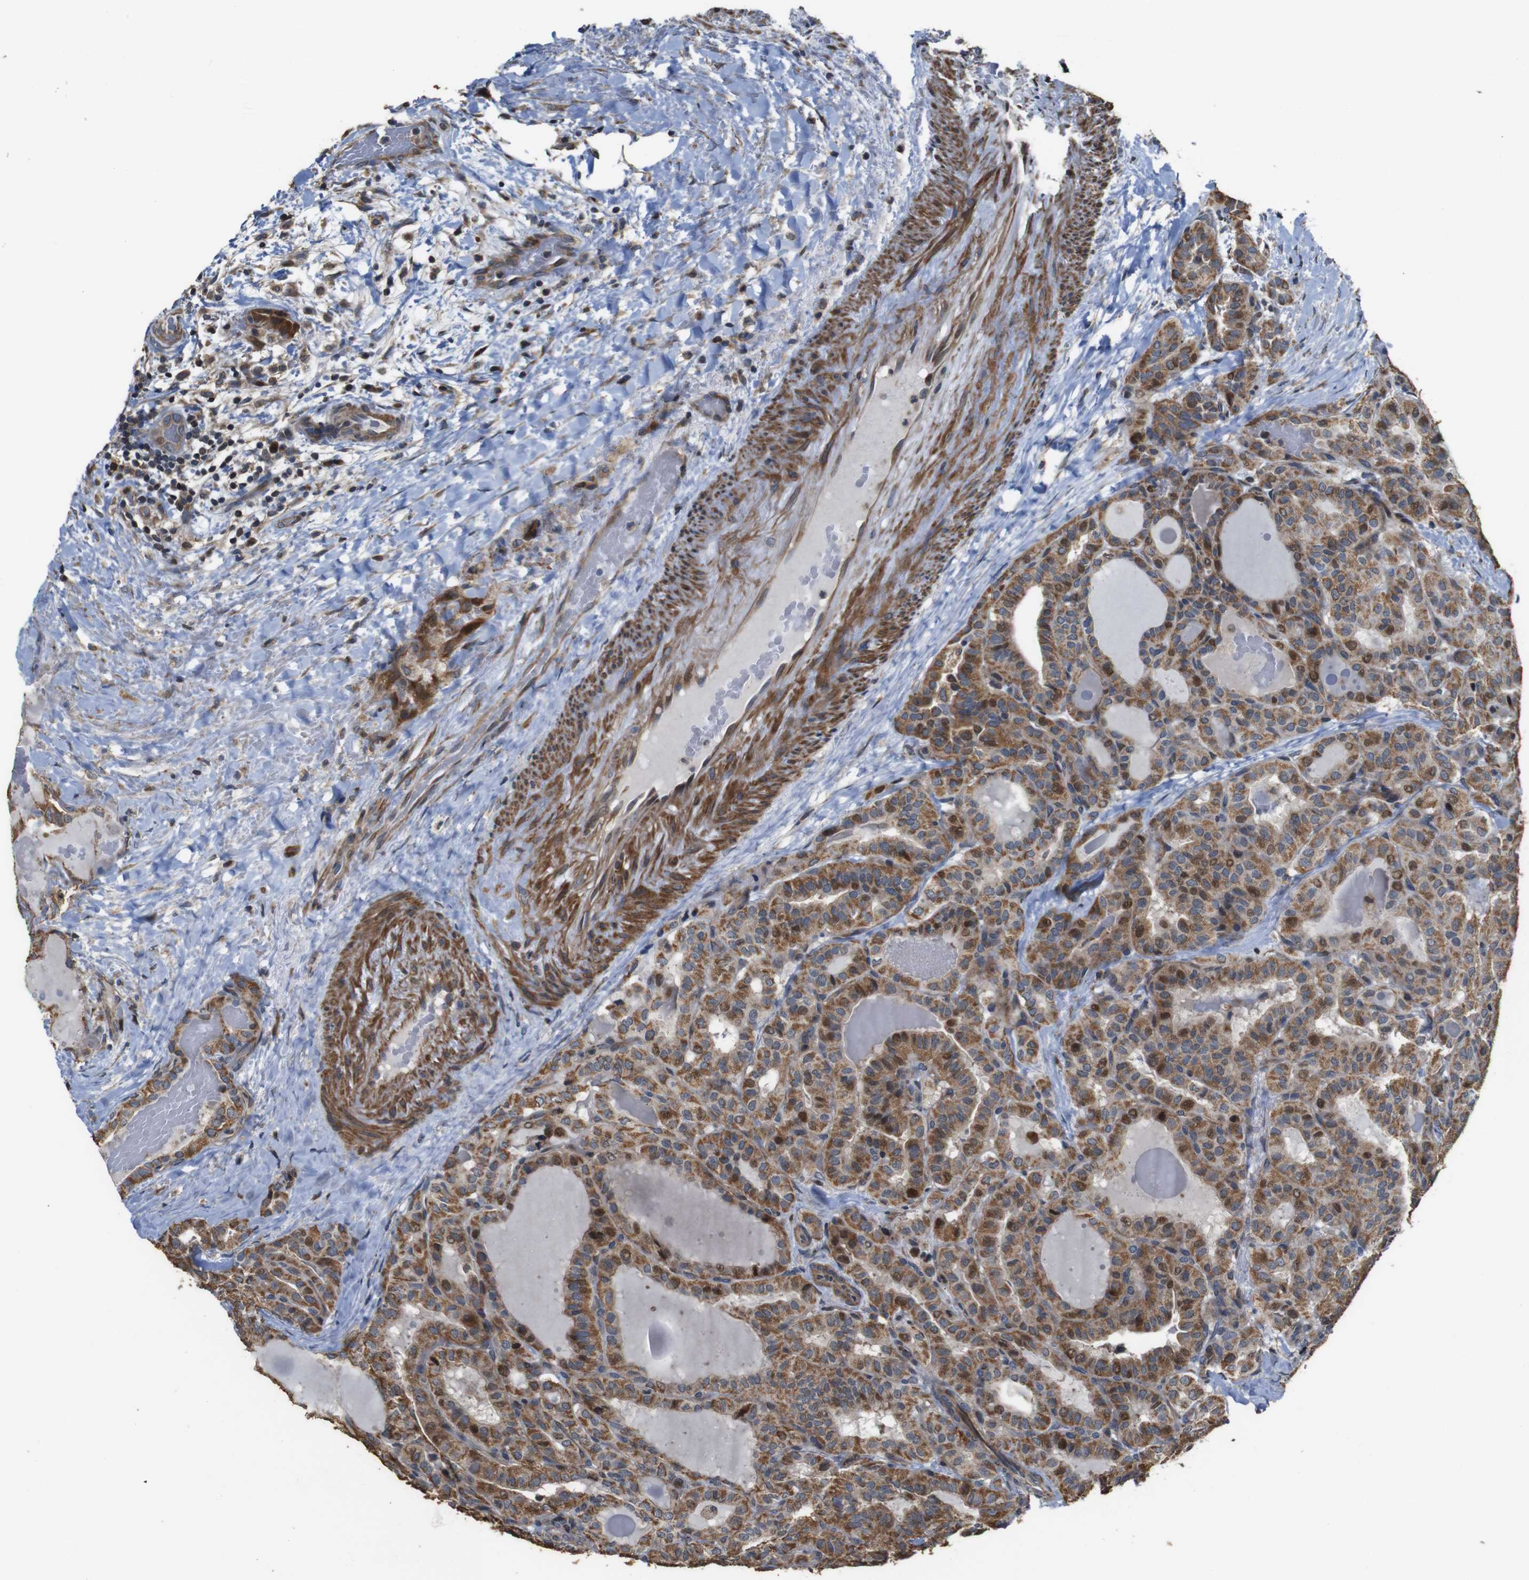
{"staining": {"intensity": "moderate", "quantity": ">75%", "location": "cytoplasmic/membranous,nuclear"}, "tissue": "thyroid cancer", "cell_type": "Tumor cells", "image_type": "cancer", "snomed": [{"axis": "morphology", "description": "Papillary adenocarcinoma, NOS"}, {"axis": "topography", "description": "Thyroid gland"}], "caption": "Human thyroid cancer stained for a protein (brown) displays moderate cytoplasmic/membranous and nuclear positive expression in about >75% of tumor cells.", "gene": "SNN", "patient": {"sex": "male", "age": 77}}